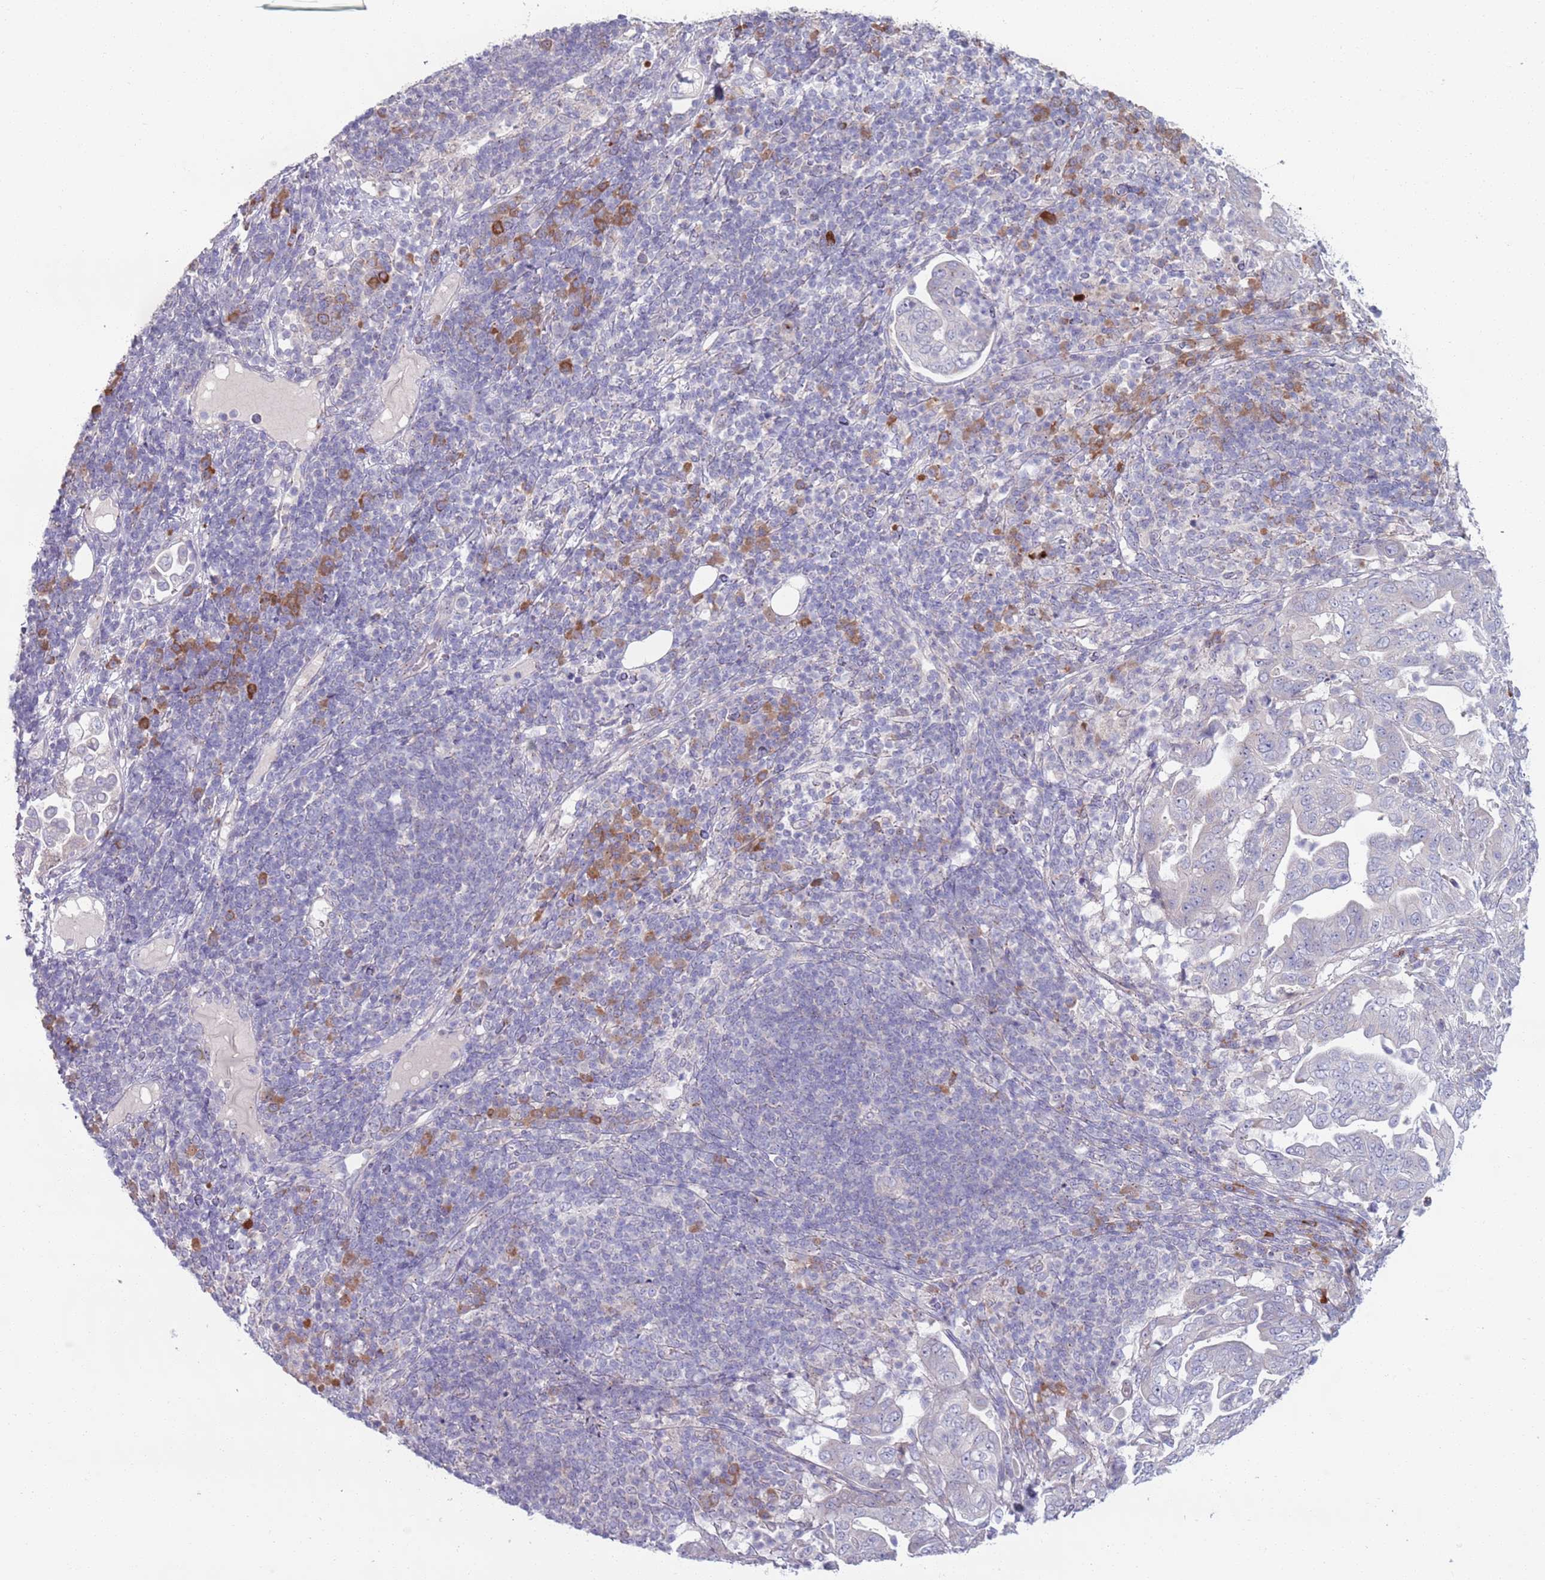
{"staining": {"intensity": "negative", "quantity": "none", "location": "none"}, "tissue": "pancreatic cancer", "cell_type": "Tumor cells", "image_type": "cancer", "snomed": [{"axis": "morphology", "description": "Normal tissue, NOS"}, {"axis": "morphology", "description": "Adenocarcinoma, NOS"}, {"axis": "topography", "description": "Lymph node"}, {"axis": "topography", "description": "Pancreas"}], "caption": "IHC of pancreatic cancer displays no positivity in tumor cells.", "gene": "LTB", "patient": {"sex": "female", "age": 67}}